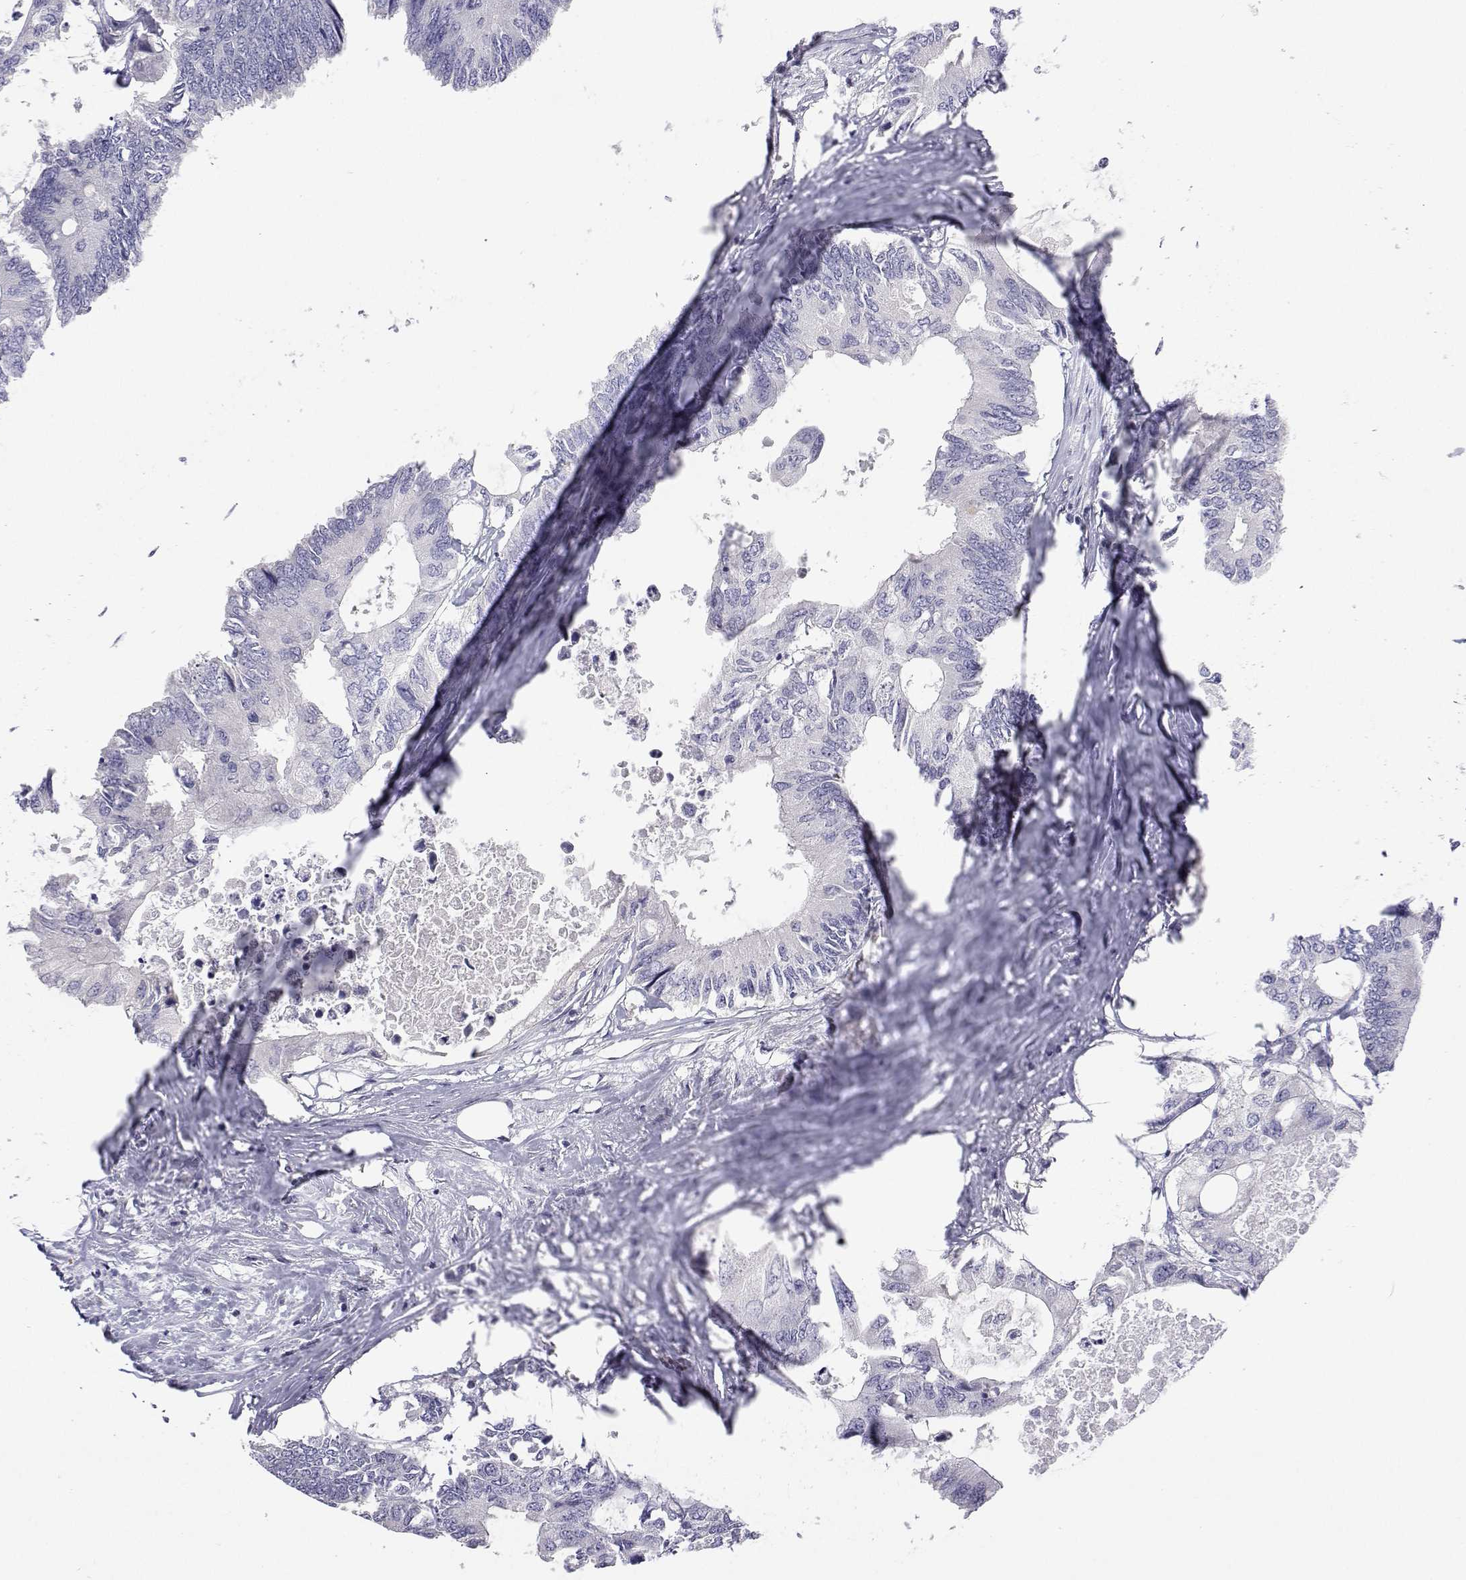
{"staining": {"intensity": "negative", "quantity": "none", "location": "none"}, "tissue": "colorectal cancer", "cell_type": "Tumor cells", "image_type": "cancer", "snomed": [{"axis": "morphology", "description": "Adenocarcinoma, NOS"}, {"axis": "topography", "description": "Colon"}], "caption": "Protein analysis of colorectal cancer demonstrates no significant expression in tumor cells.", "gene": "ANKRD65", "patient": {"sex": "male", "age": 71}}